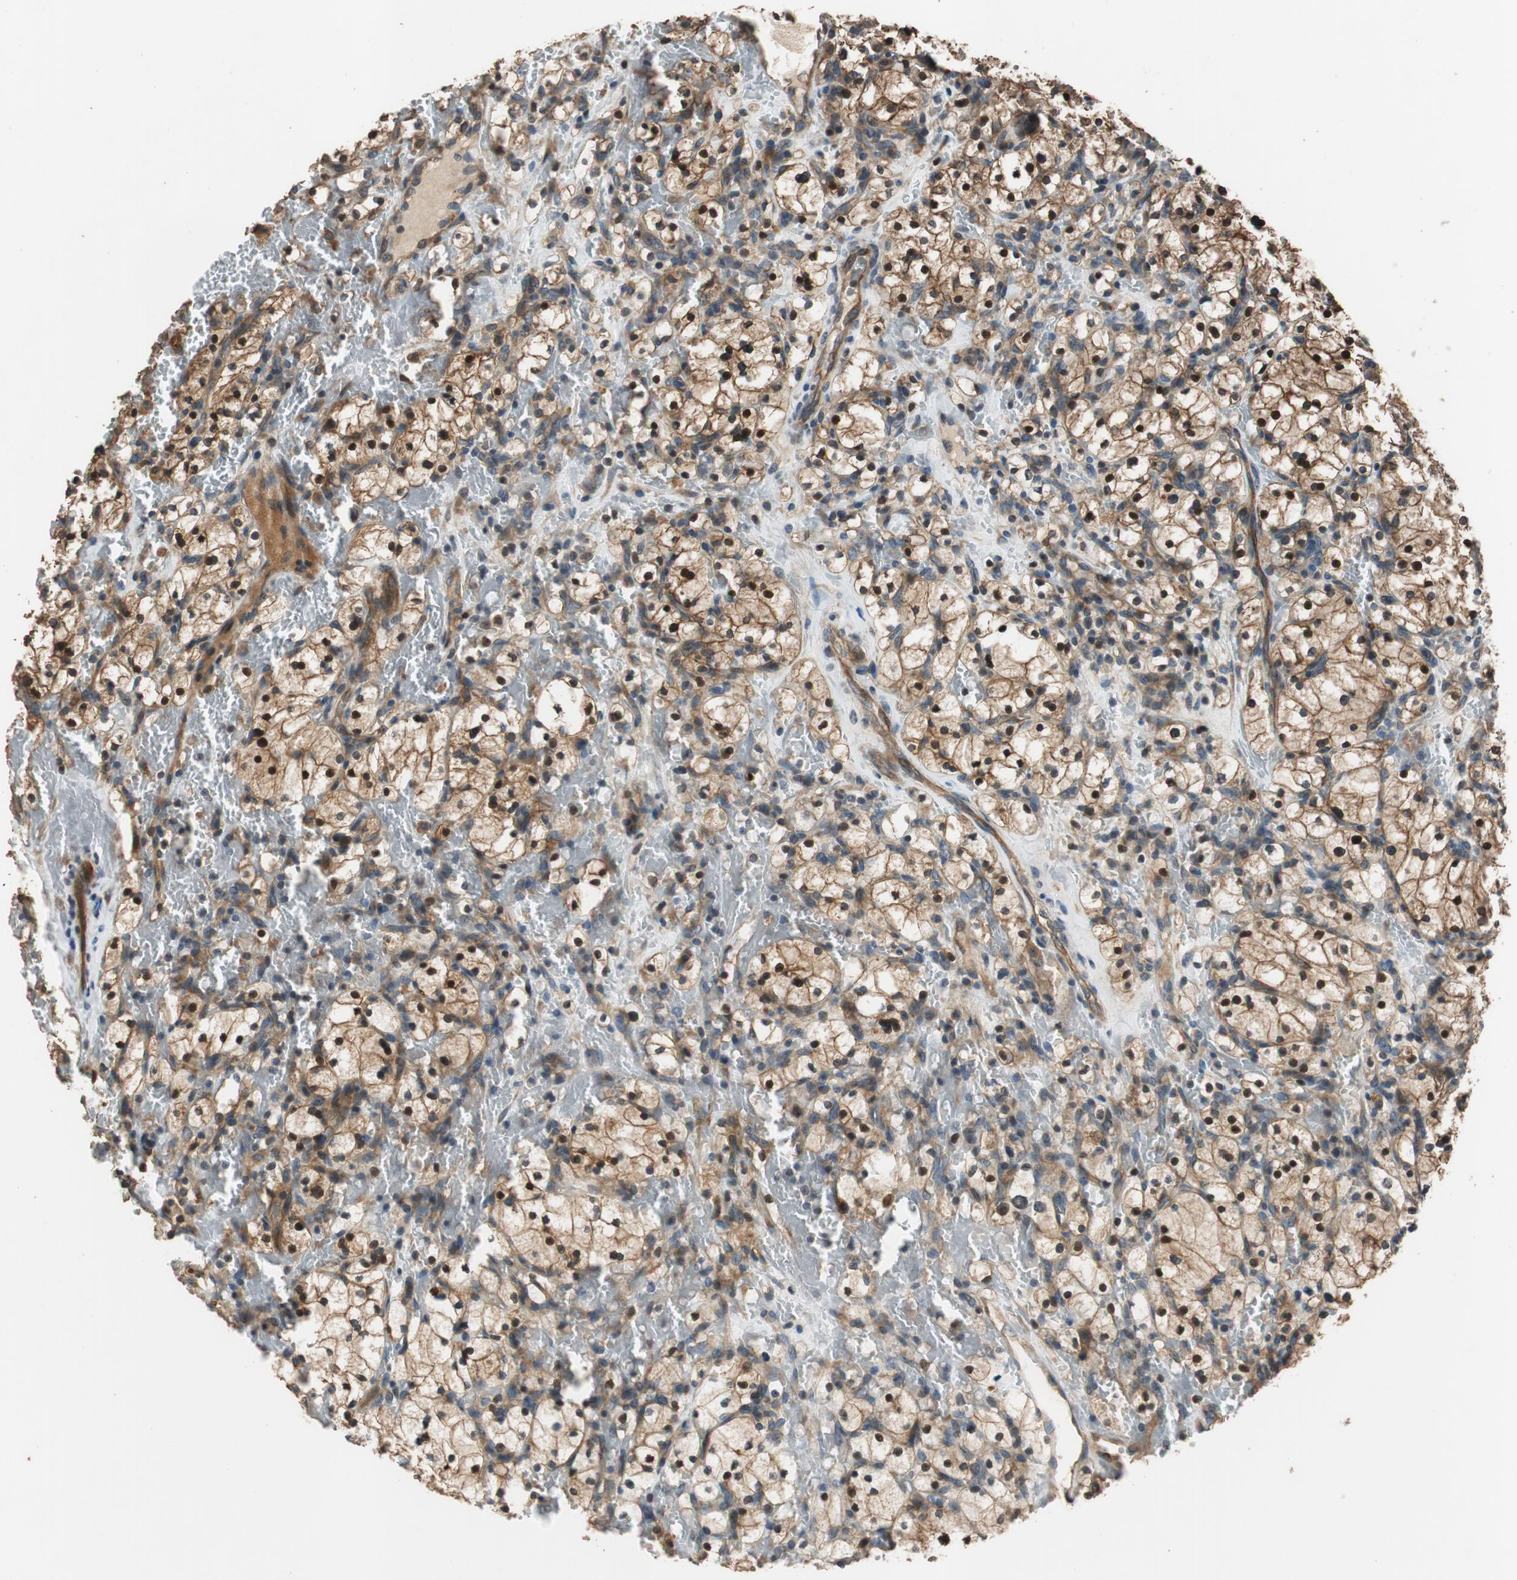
{"staining": {"intensity": "moderate", "quantity": ">75%", "location": "cytoplasmic/membranous,nuclear"}, "tissue": "renal cancer", "cell_type": "Tumor cells", "image_type": "cancer", "snomed": [{"axis": "morphology", "description": "Adenocarcinoma, NOS"}, {"axis": "topography", "description": "Kidney"}], "caption": "High-power microscopy captured an immunohistochemistry image of adenocarcinoma (renal), revealing moderate cytoplasmic/membranous and nuclear positivity in approximately >75% of tumor cells.", "gene": "MST1R", "patient": {"sex": "female", "age": 83}}